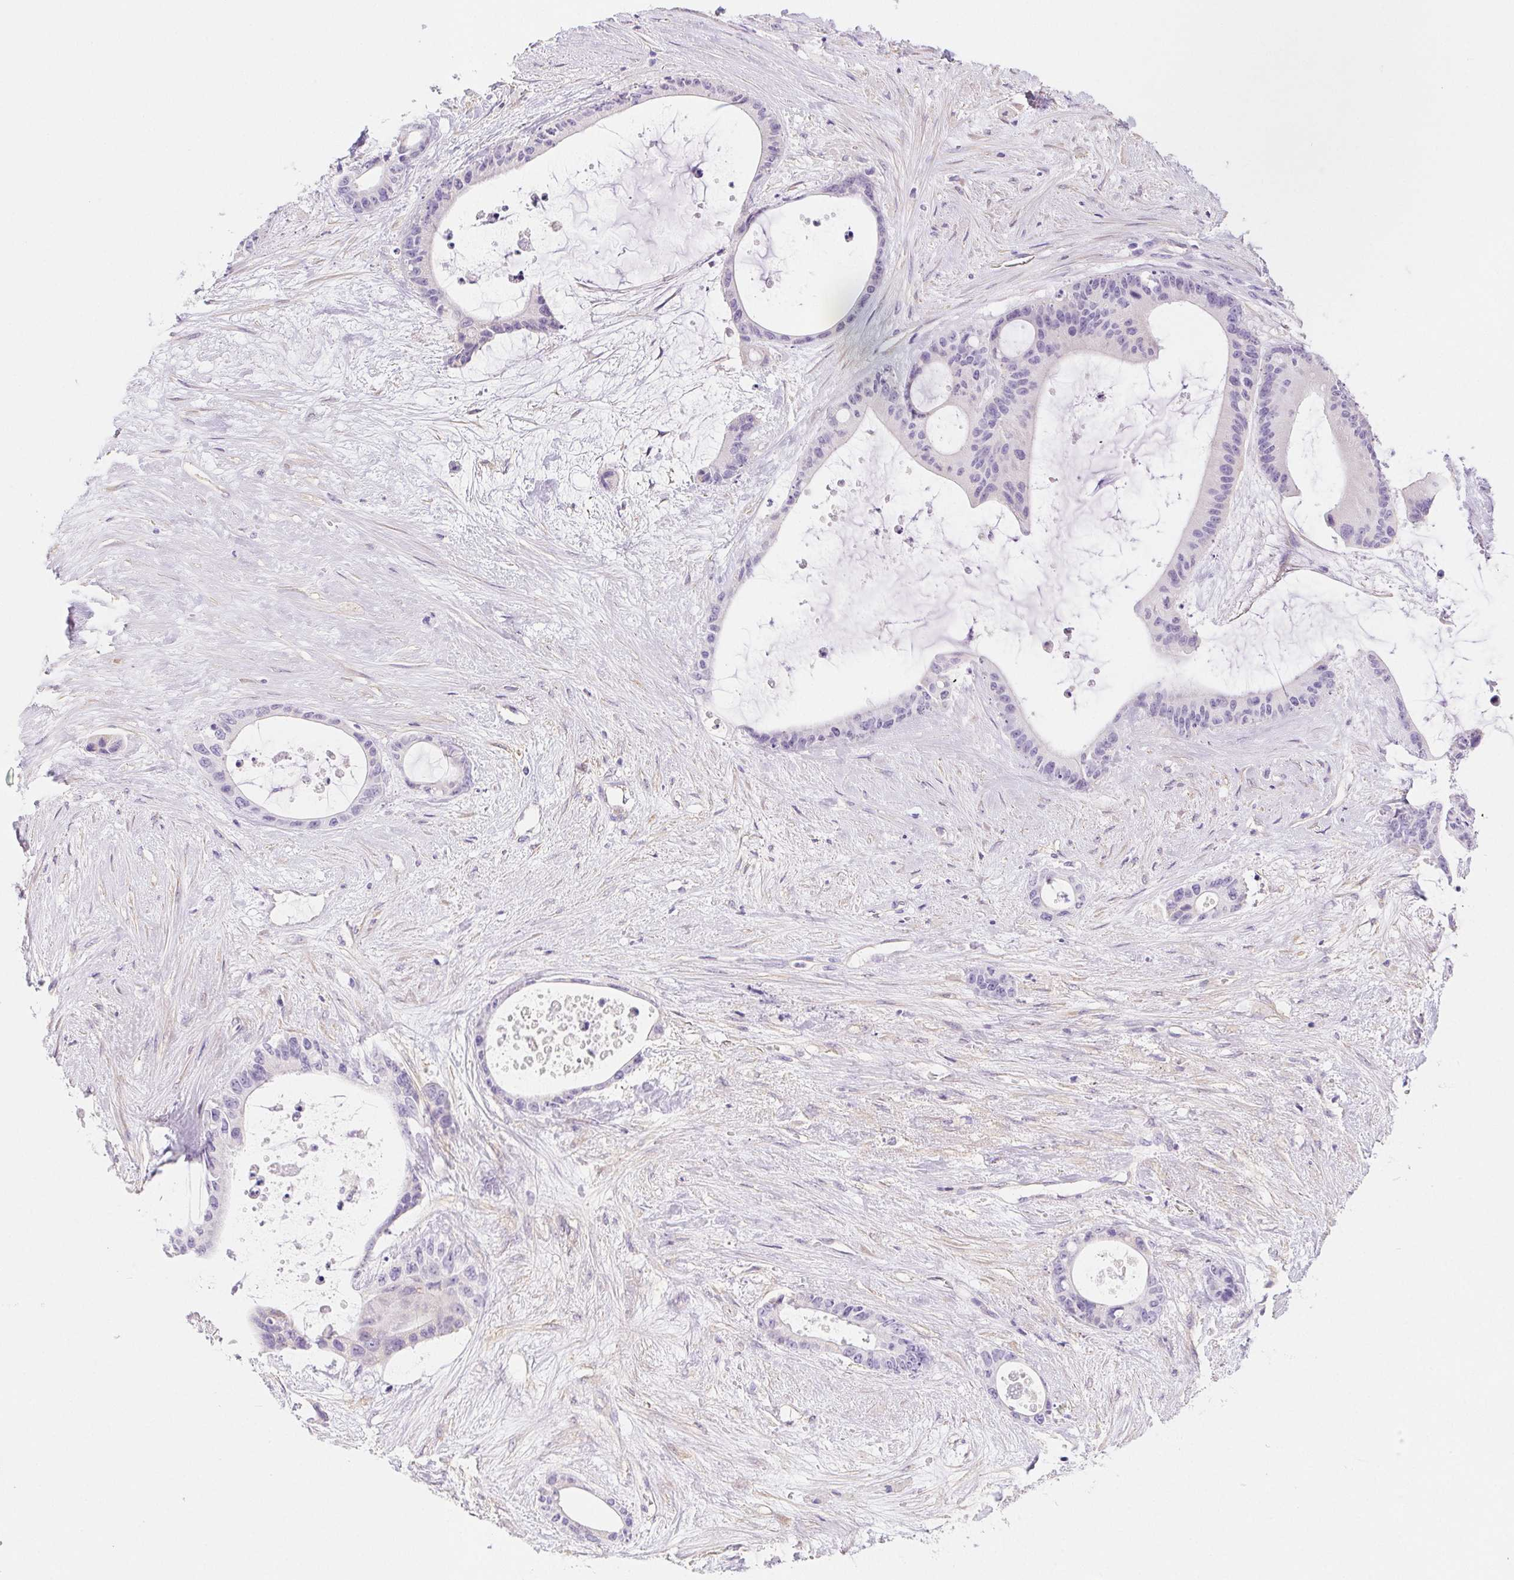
{"staining": {"intensity": "negative", "quantity": "none", "location": "none"}, "tissue": "liver cancer", "cell_type": "Tumor cells", "image_type": "cancer", "snomed": [{"axis": "morphology", "description": "Normal tissue, NOS"}, {"axis": "morphology", "description": "Cholangiocarcinoma"}, {"axis": "topography", "description": "Liver"}, {"axis": "topography", "description": "Peripheral nerve tissue"}], "caption": "A photomicrograph of liver cancer stained for a protein displays no brown staining in tumor cells.", "gene": "PNLIP", "patient": {"sex": "female", "age": 73}}